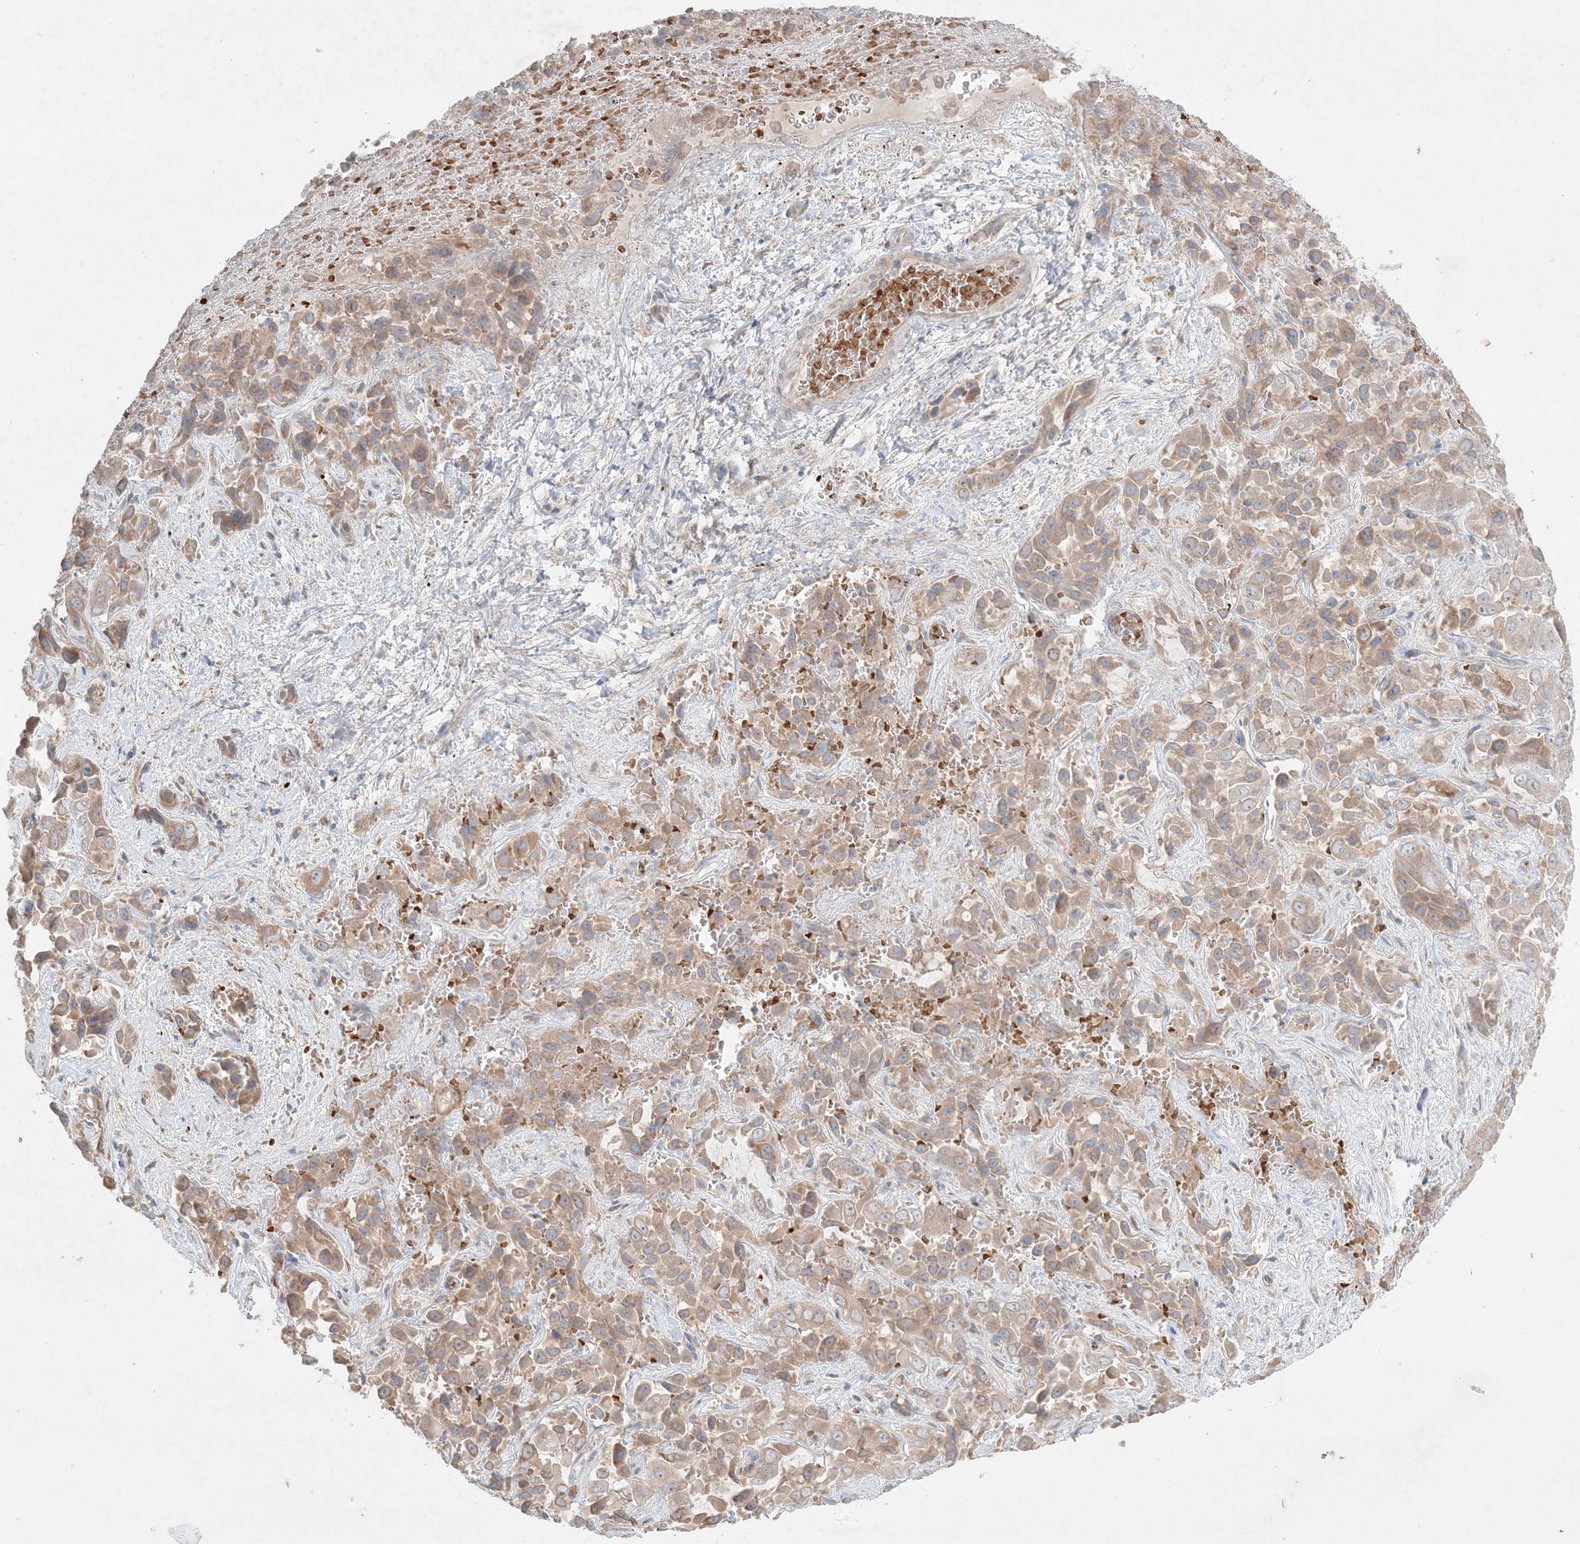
{"staining": {"intensity": "weak", "quantity": ">75%", "location": "cytoplasmic/membranous"}, "tissue": "liver cancer", "cell_type": "Tumor cells", "image_type": "cancer", "snomed": [{"axis": "morphology", "description": "Cholangiocarcinoma"}, {"axis": "topography", "description": "Liver"}], "caption": "Tumor cells demonstrate weak cytoplasmic/membranous expression in approximately >75% of cells in liver cancer (cholangiocarcinoma).", "gene": "MMGT1", "patient": {"sex": "female", "age": 52}}